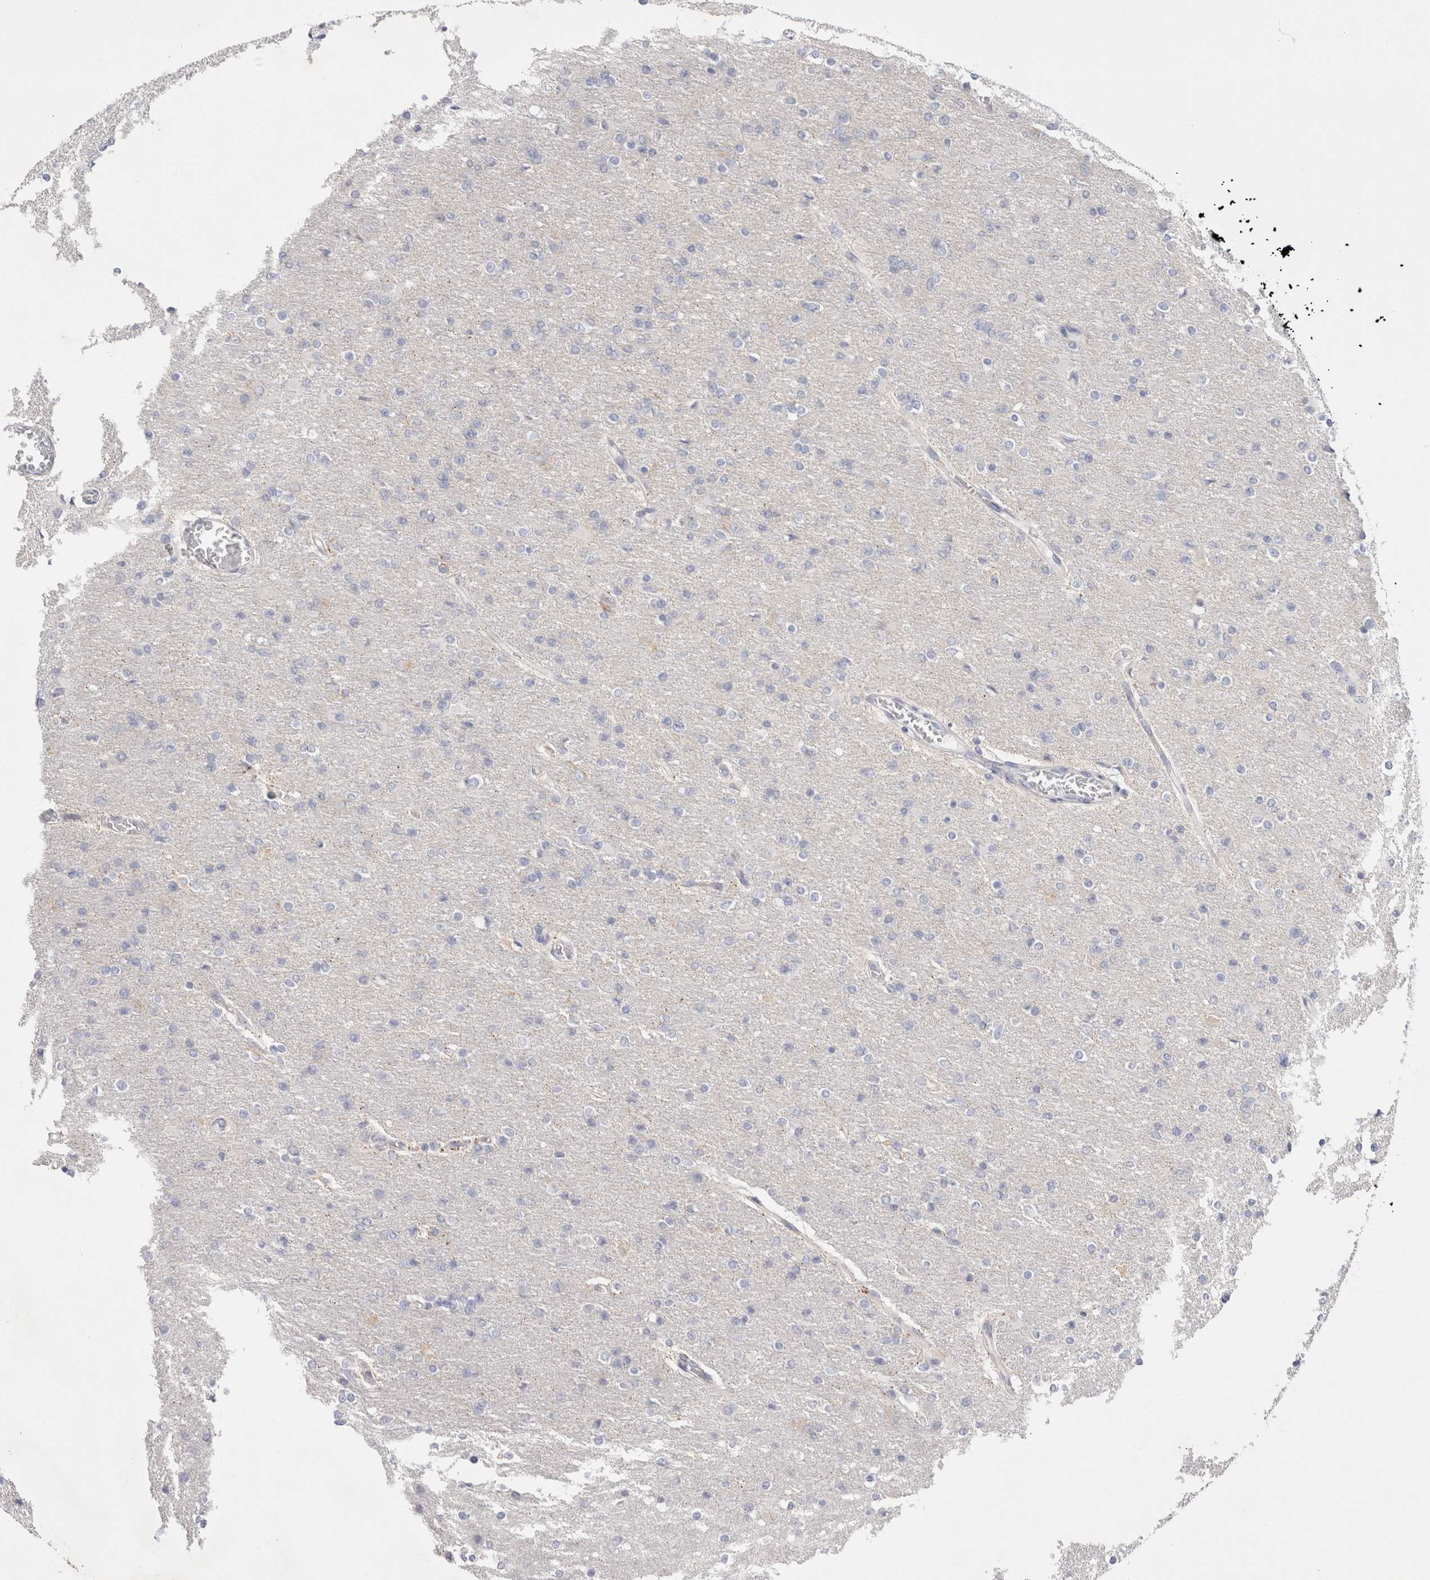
{"staining": {"intensity": "negative", "quantity": "none", "location": "none"}, "tissue": "glioma", "cell_type": "Tumor cells", "image_type": "cancer", "snomed": [{"axis": "morphology", "description": "Glioma, malignant, High grade"}, {"axis": "topography", "description": "Cerebral cortex"}], "caption": "A histopathology image of human malignant glioma (high-grade) is negative for staining in tumor cells.", "gene": "SPINK2", "patient": {"sex": "female", "age": 36}}